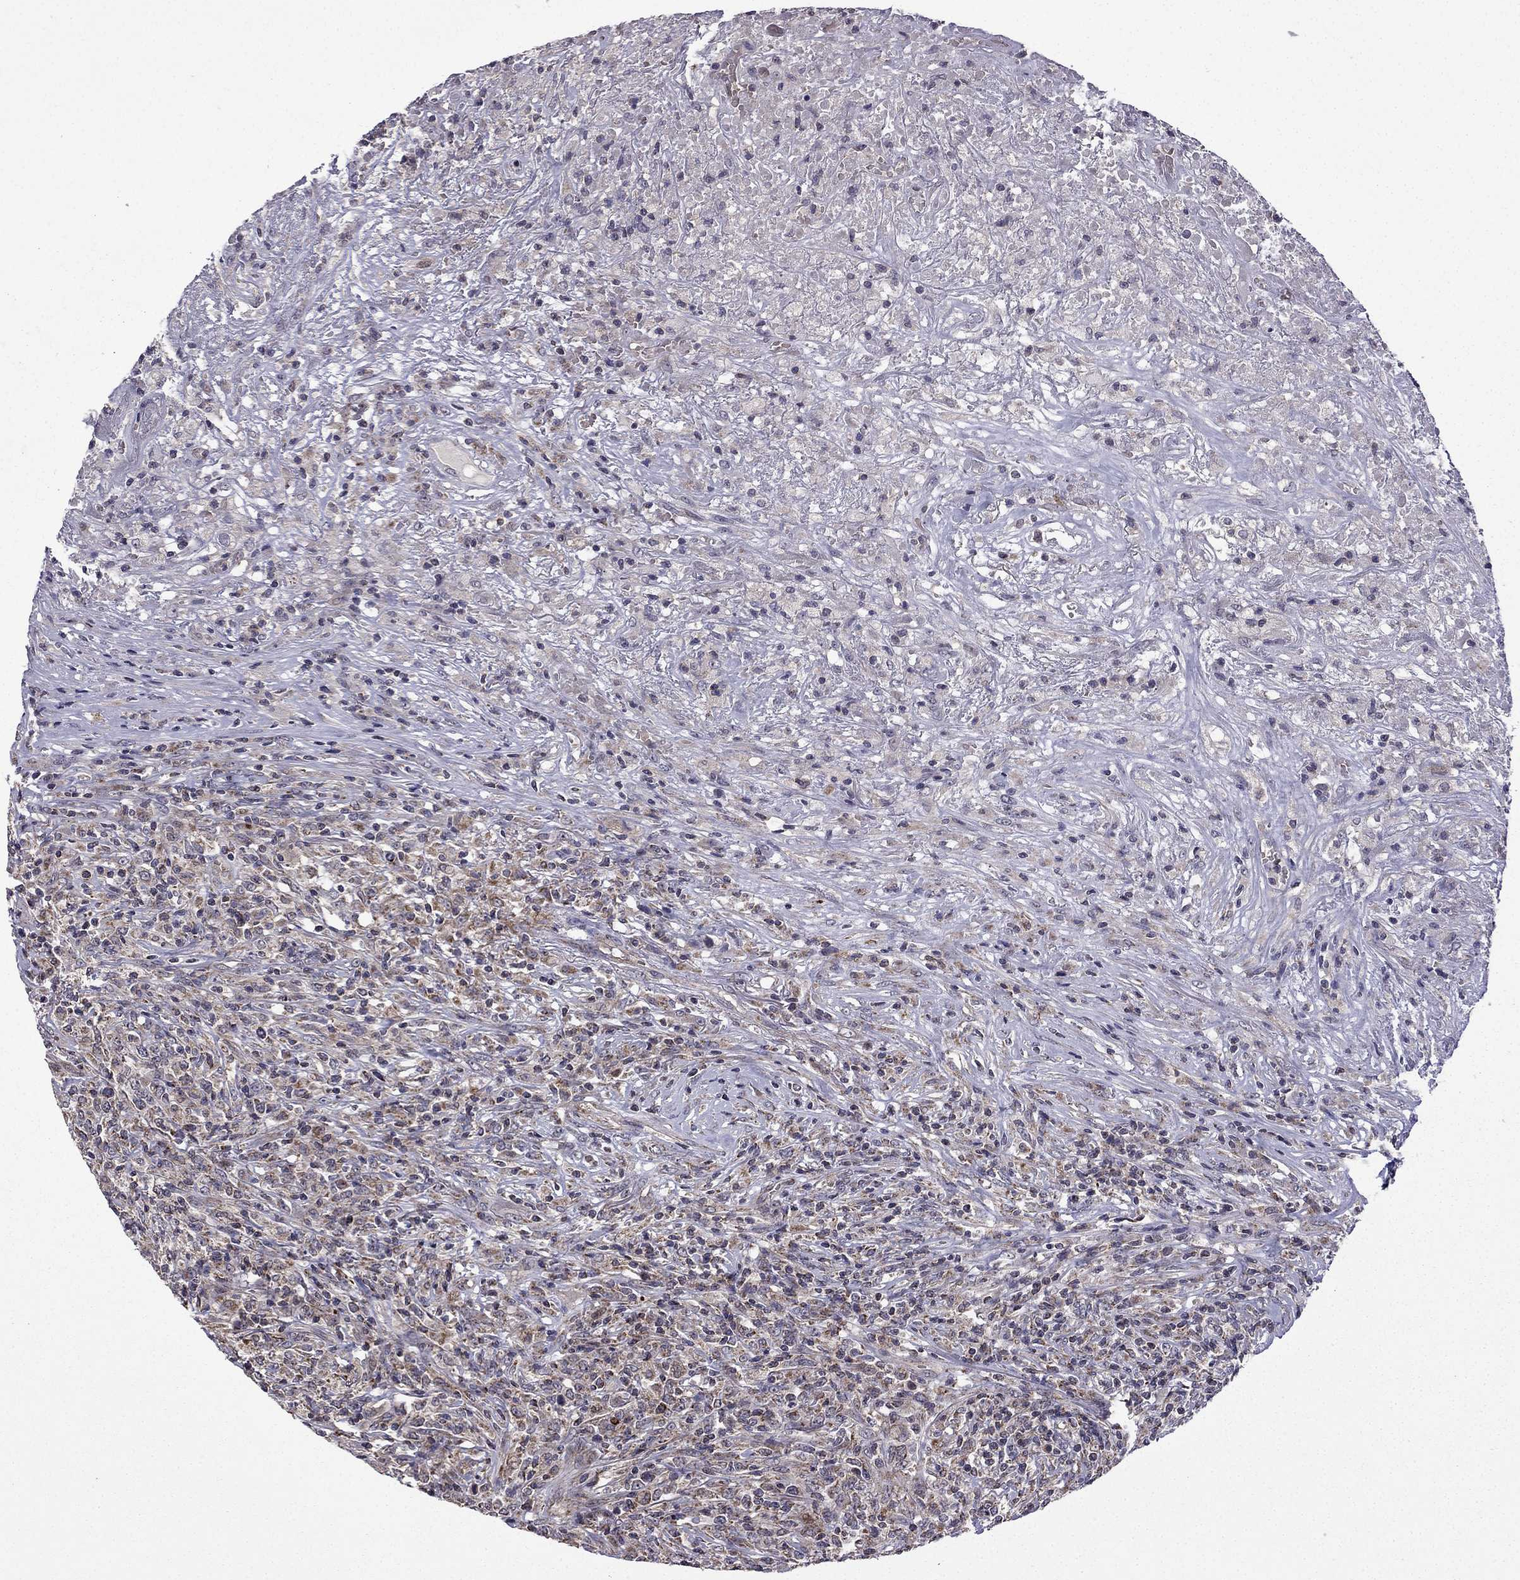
{"staining": {"intensity": "weak", "quantity": ">75%", "location": "cytoplasmic/membranous"}, "tissue": "lymphoma", "cell_type": "Tumor cells", "image_type": "cancer", "snomed": [{"axis": "morphology", "description": "Malignant lymphoma, non-Hodgkin's type, High grade"}, {"axis": "topography", "description": "Lung"}], "caption": "This is an image of immunohistochemistry staining of lymphoma, which shows weak positivity in the cytoplasmic/membranous of tumor cells.", "gene": "TAB2", "patient": {"sex": "male", "age": 79}}